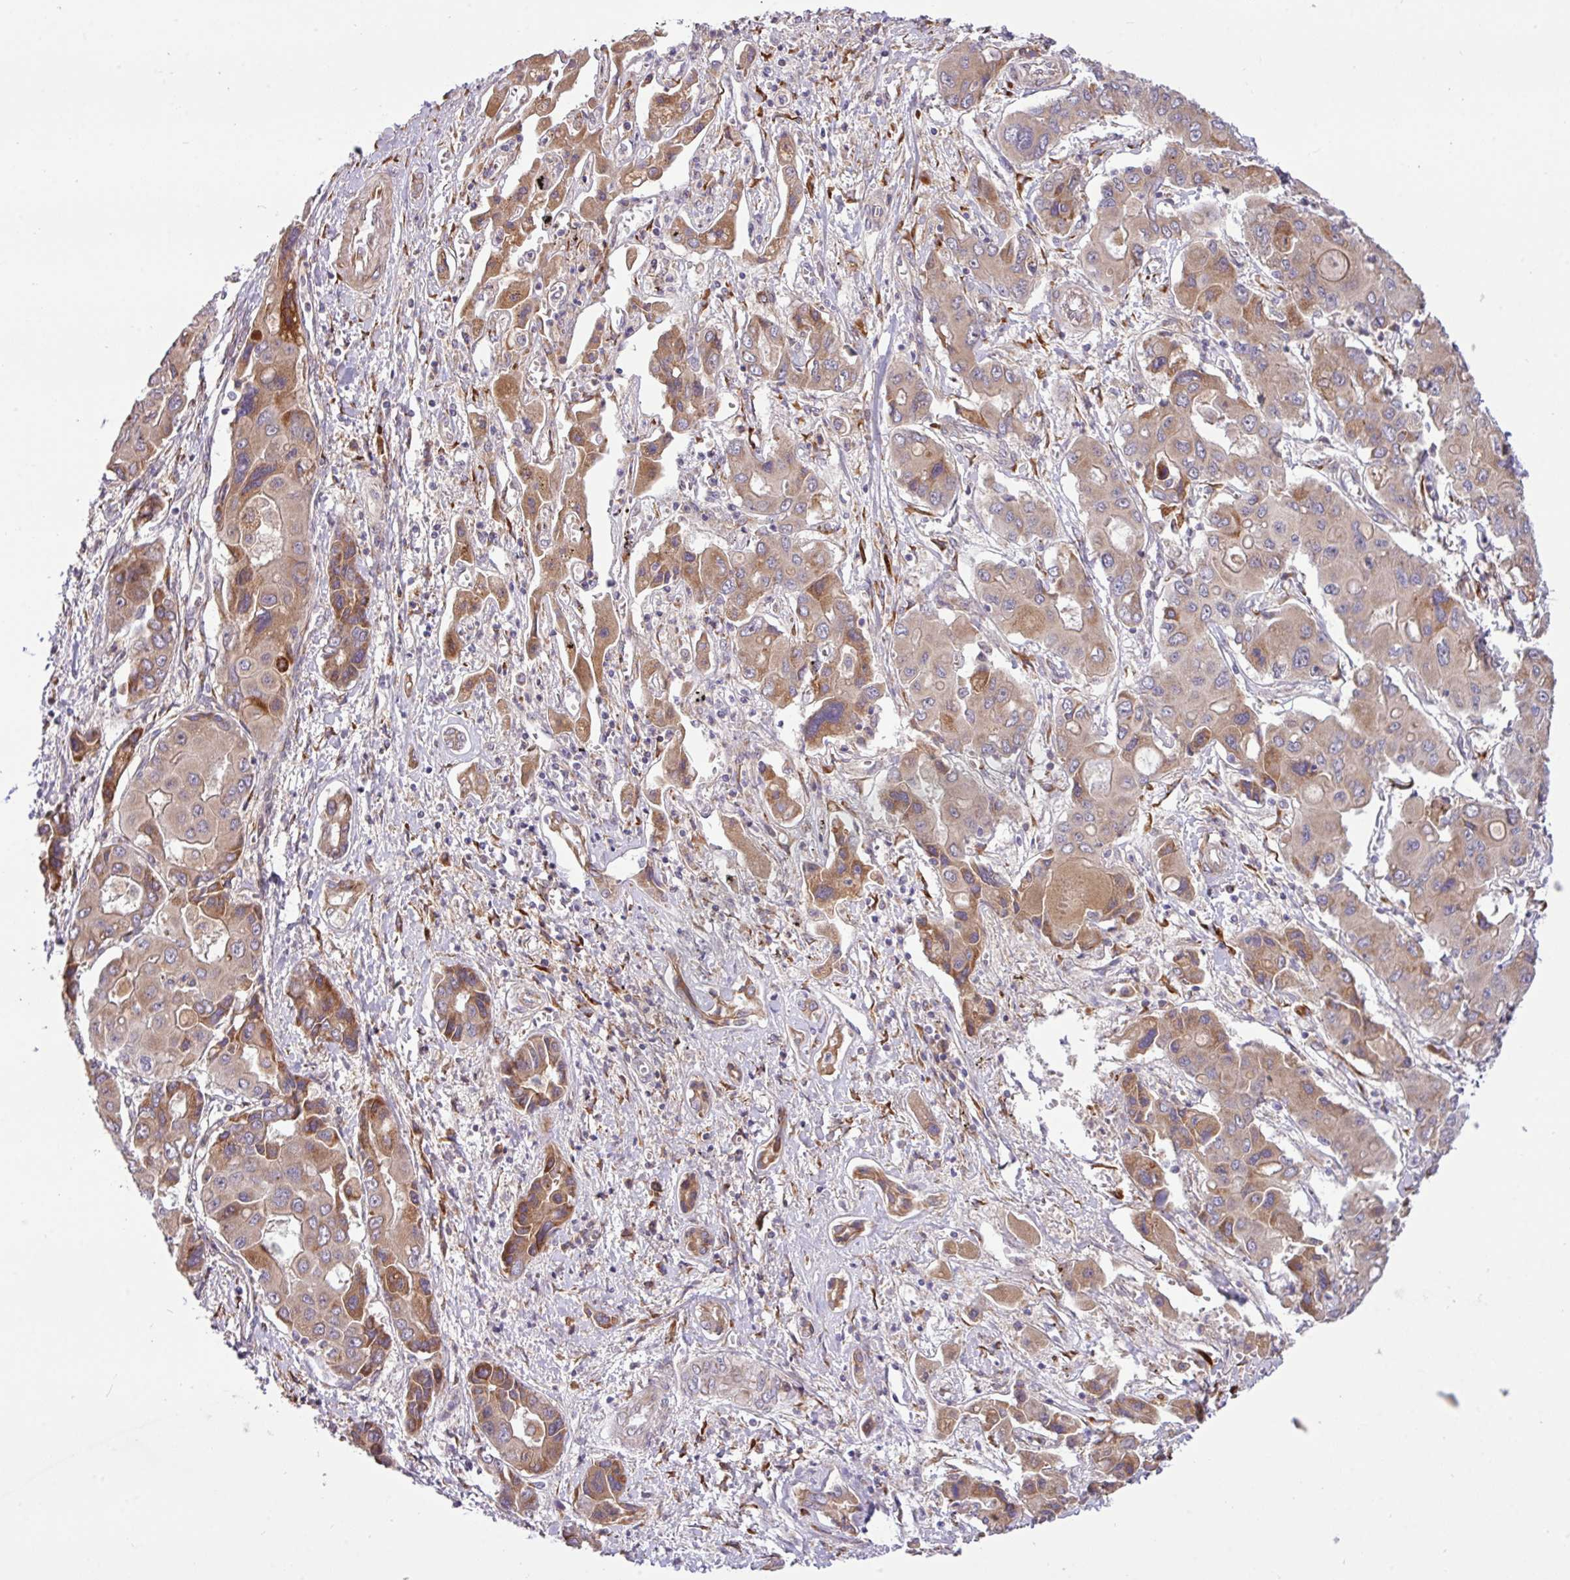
{"staining": {"intensity": "moderate", "quantity": ">75%", "location": "cytoplasmic/membranous"}, "tissue": "liver cancer", "cell_type": "Tumor cells", "image_type": "cancer", "snomed": [{"axis": "morphology", "description": "Cholangiocarcinoma"}, {"axis": "topography", "description": "Liver"}], "caption": "Immunohistochemistry (IHC) photomicrograph of neoplastic tissue: liver cholangiocarcinoma stained using IHC reveals medium levels of moderate protein expression localized specifically in the cytoplasmic/membranous of tumor cells, appearing as a cytoplasmic/membranous brown color.", "gene": "TM2D2", "patient": {"sex": "male", "age": 67}}